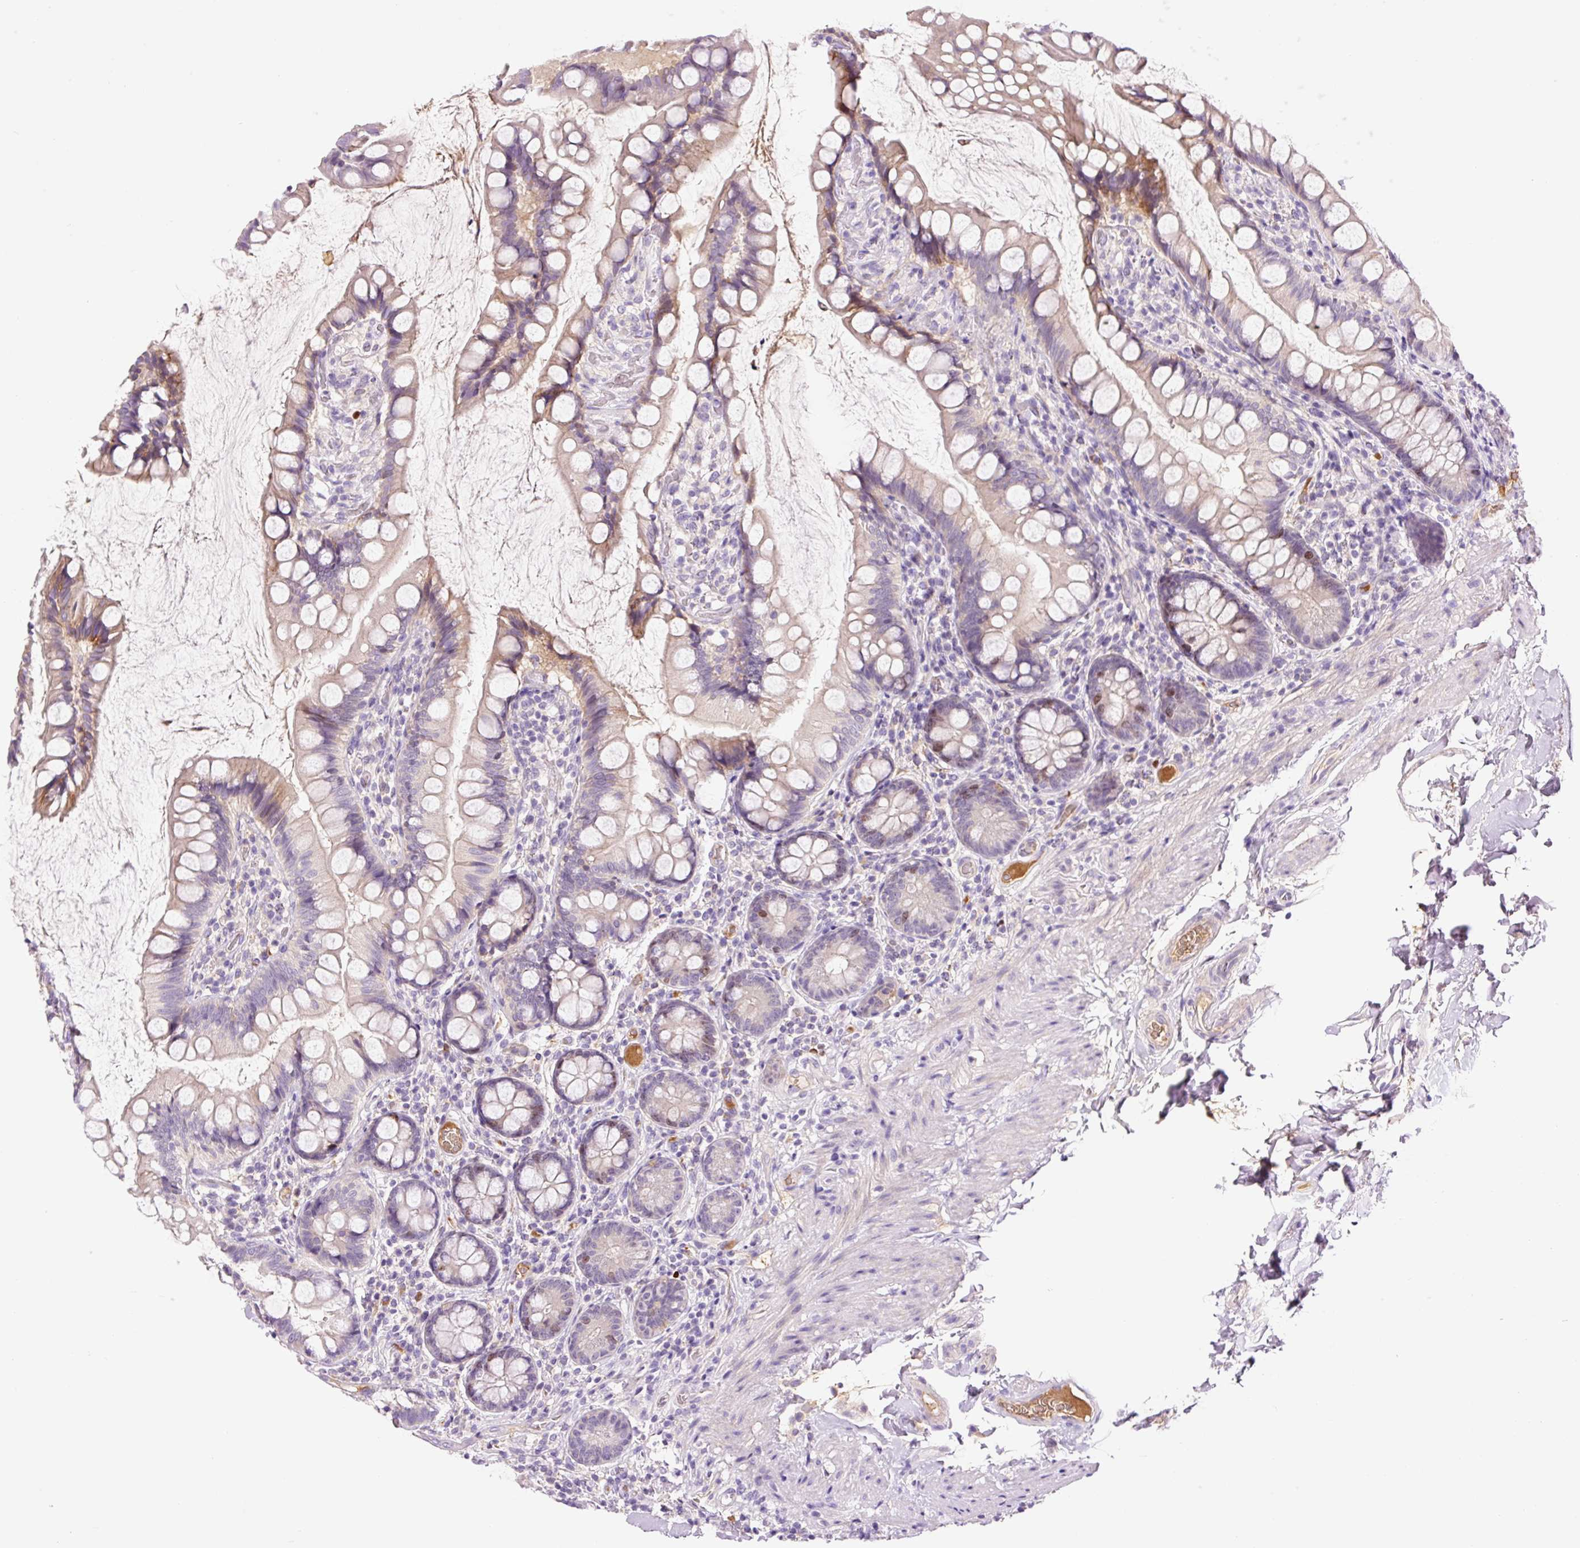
{"staining": {"intensity": "moderate", "quantity": "<25%", "location": "cytoplasmic/membranous,nuclear"}, "tissue": "small intestine", "cell_type": "Glandular cells", "image_type": "normal", "snomed": [{"axis": "morphology", "description": "Normal tissue, NOS"}, {"axis": "topography", "description": "Small intestine"}], "caption": "Protein staining exhibits moderate cytoplasmic/membranous,nuclear expression in approximately <25% of glandular cells in normal small intestine. (DAB IHC, brown staining for protein, blue staining for nuclei).", "gene": "DPPA4", "patient": {"sex": "male", "age": 70}}